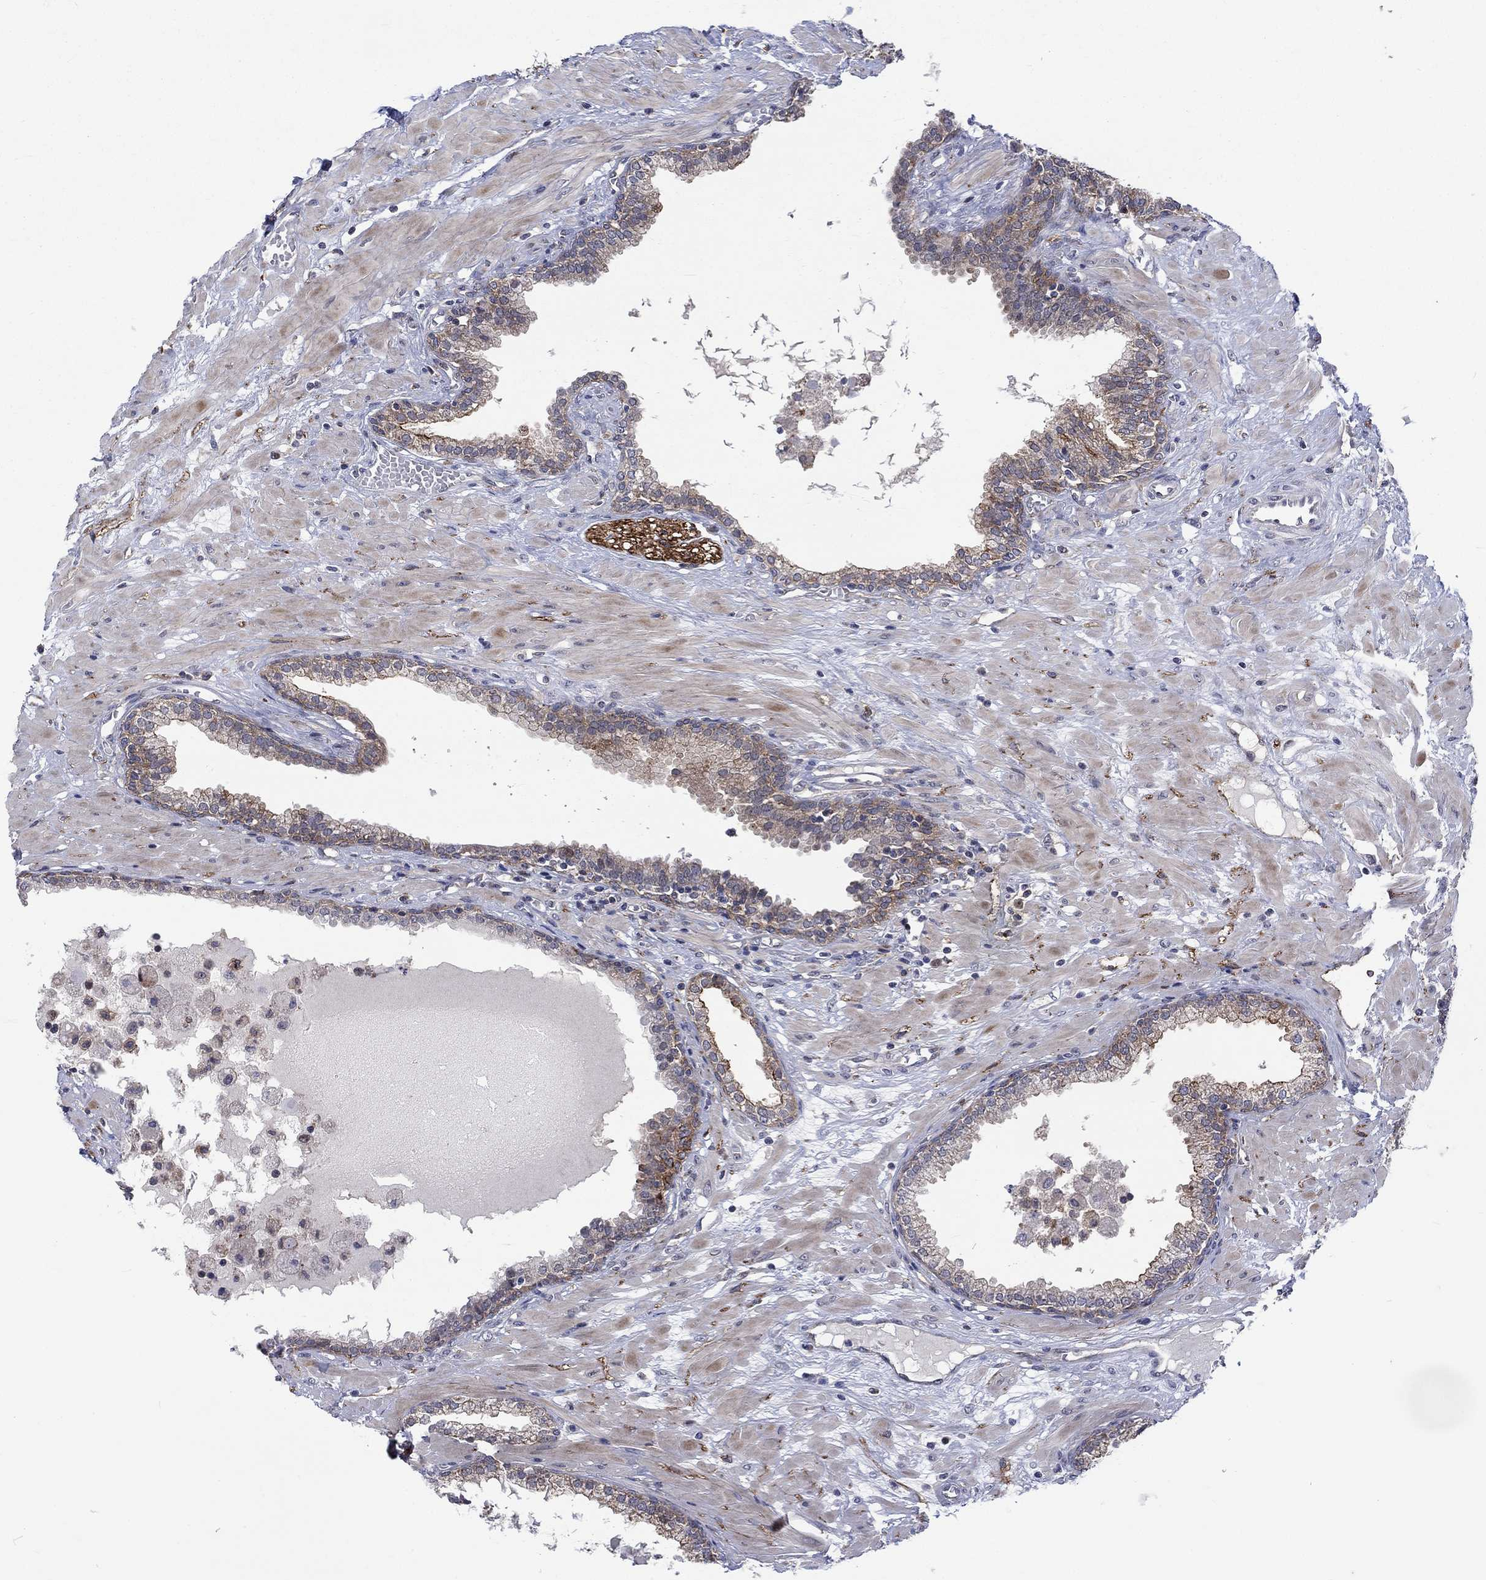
{"staining": {"intensity": "strong", "quantity": "<25%", "location": "cytoplasmic/membranous"}, "tissue": "prostate", "cell_type": "Glandular cells", "image_type": "normal", "snomed": [{"axis": "morphology", "description": "Normal tissue, NOS"}, {"axis": "topography", "description": "Prostate"}], "caption": "This micrograph exhibits immunohistochemistry staining of normal human prostate, with medium strong cytoplasmic/membranous staining in approximately <25% of glandular cells.", "gene": "SLC35F2", "patient": {"sex": "male", "age": 64}}